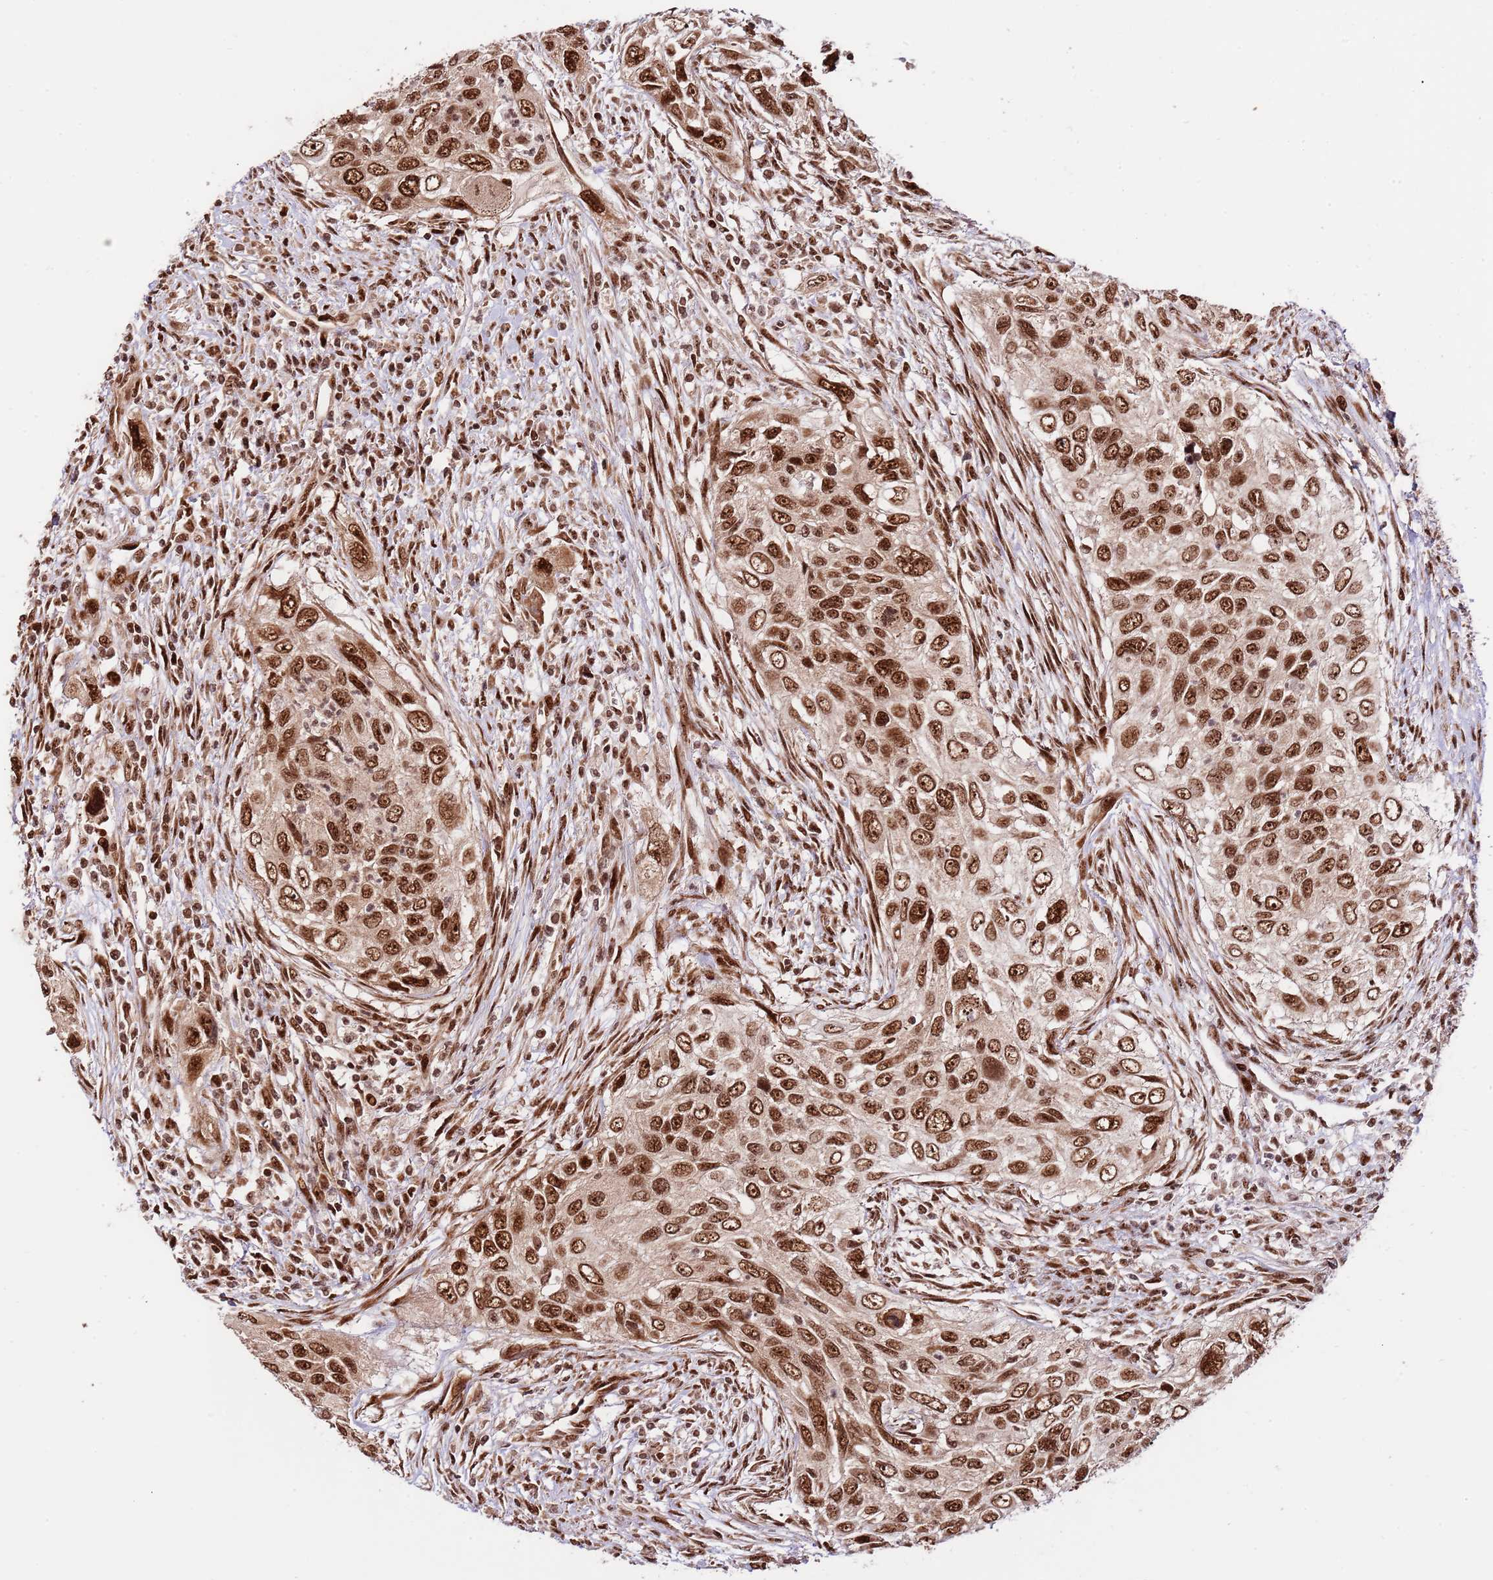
{"staining": {"intensity": "strong", "quantity": ">75%", "location": "nuclear"}, "tissue": "urothelial cancer", "cell_type": "Tumor cells", "image_type": "cancer", "snomed": [{"axis": "morphology", "description": "Urothelial carcinoma, High grade"}, {"axis": "topography", "description": "Urinary bladder"}], "caption": "High-grade urothelial carcinoma tissue reveals strong nuclear positivity in about >75% of tumor cells (Stains: DAB in brown, nuclei in blue, Microscopy: brightfield microscopy at high magnification).", "gene": "RIF1", "patient": {"sex": "female", "age": 60}}